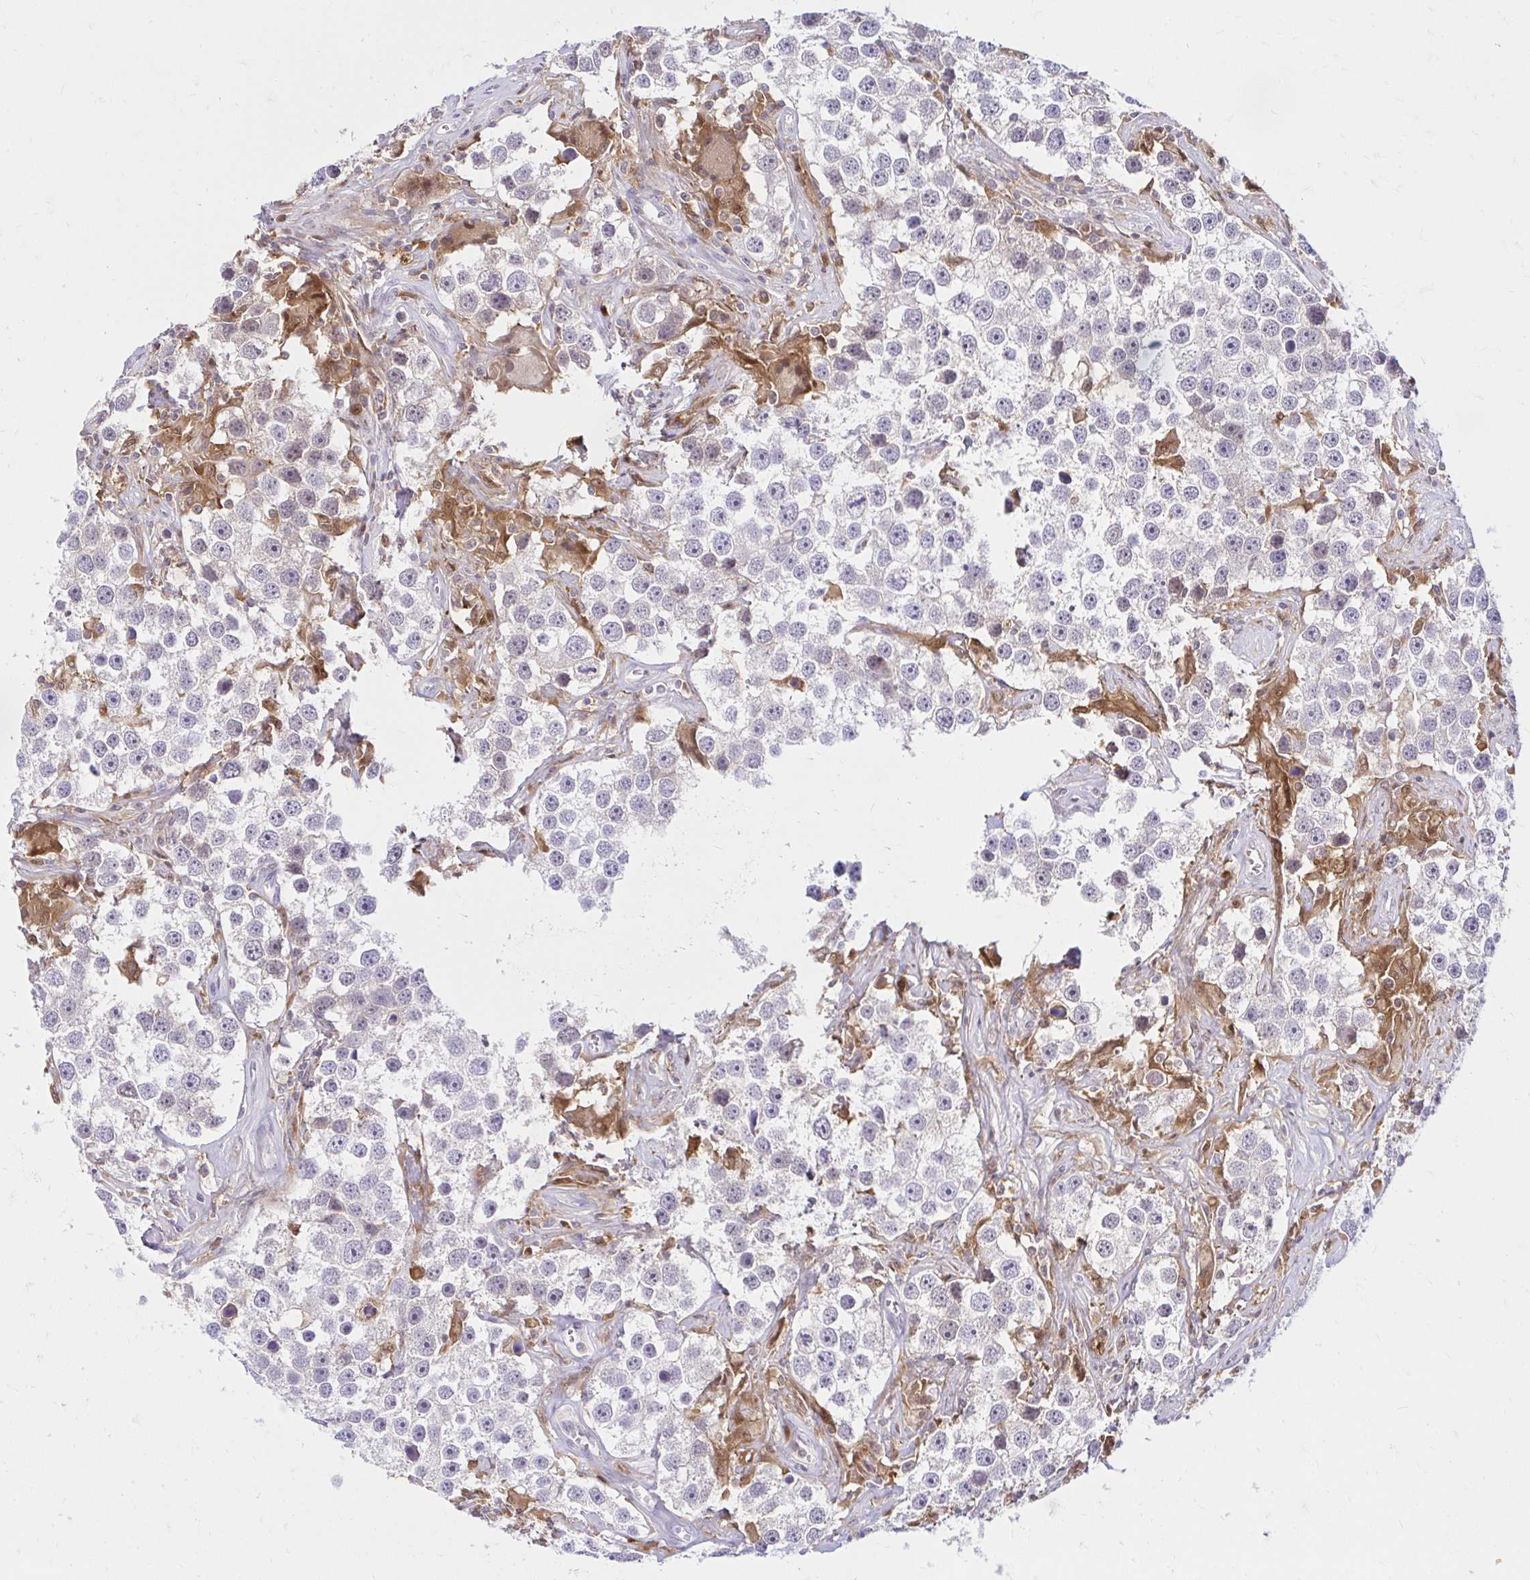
{"staining": {"intensity": "negative", "quantity": "none", "location": "none"}, "tissue": "testis cancer", "cell_type": "Tumor cells", "image_type": "cancer", "snomed": [{"axis": "morphology", "description": "Seminoma, NOS"}, {"axis": "topography", "description": "Testis"}], "caption": "This is a image of immunohistochemistry (IHC) staining of testis cancer, which shows no staining in tumor cells.", "gene": "PYCARD", "patient": {"sex": "male", "age": 49}}